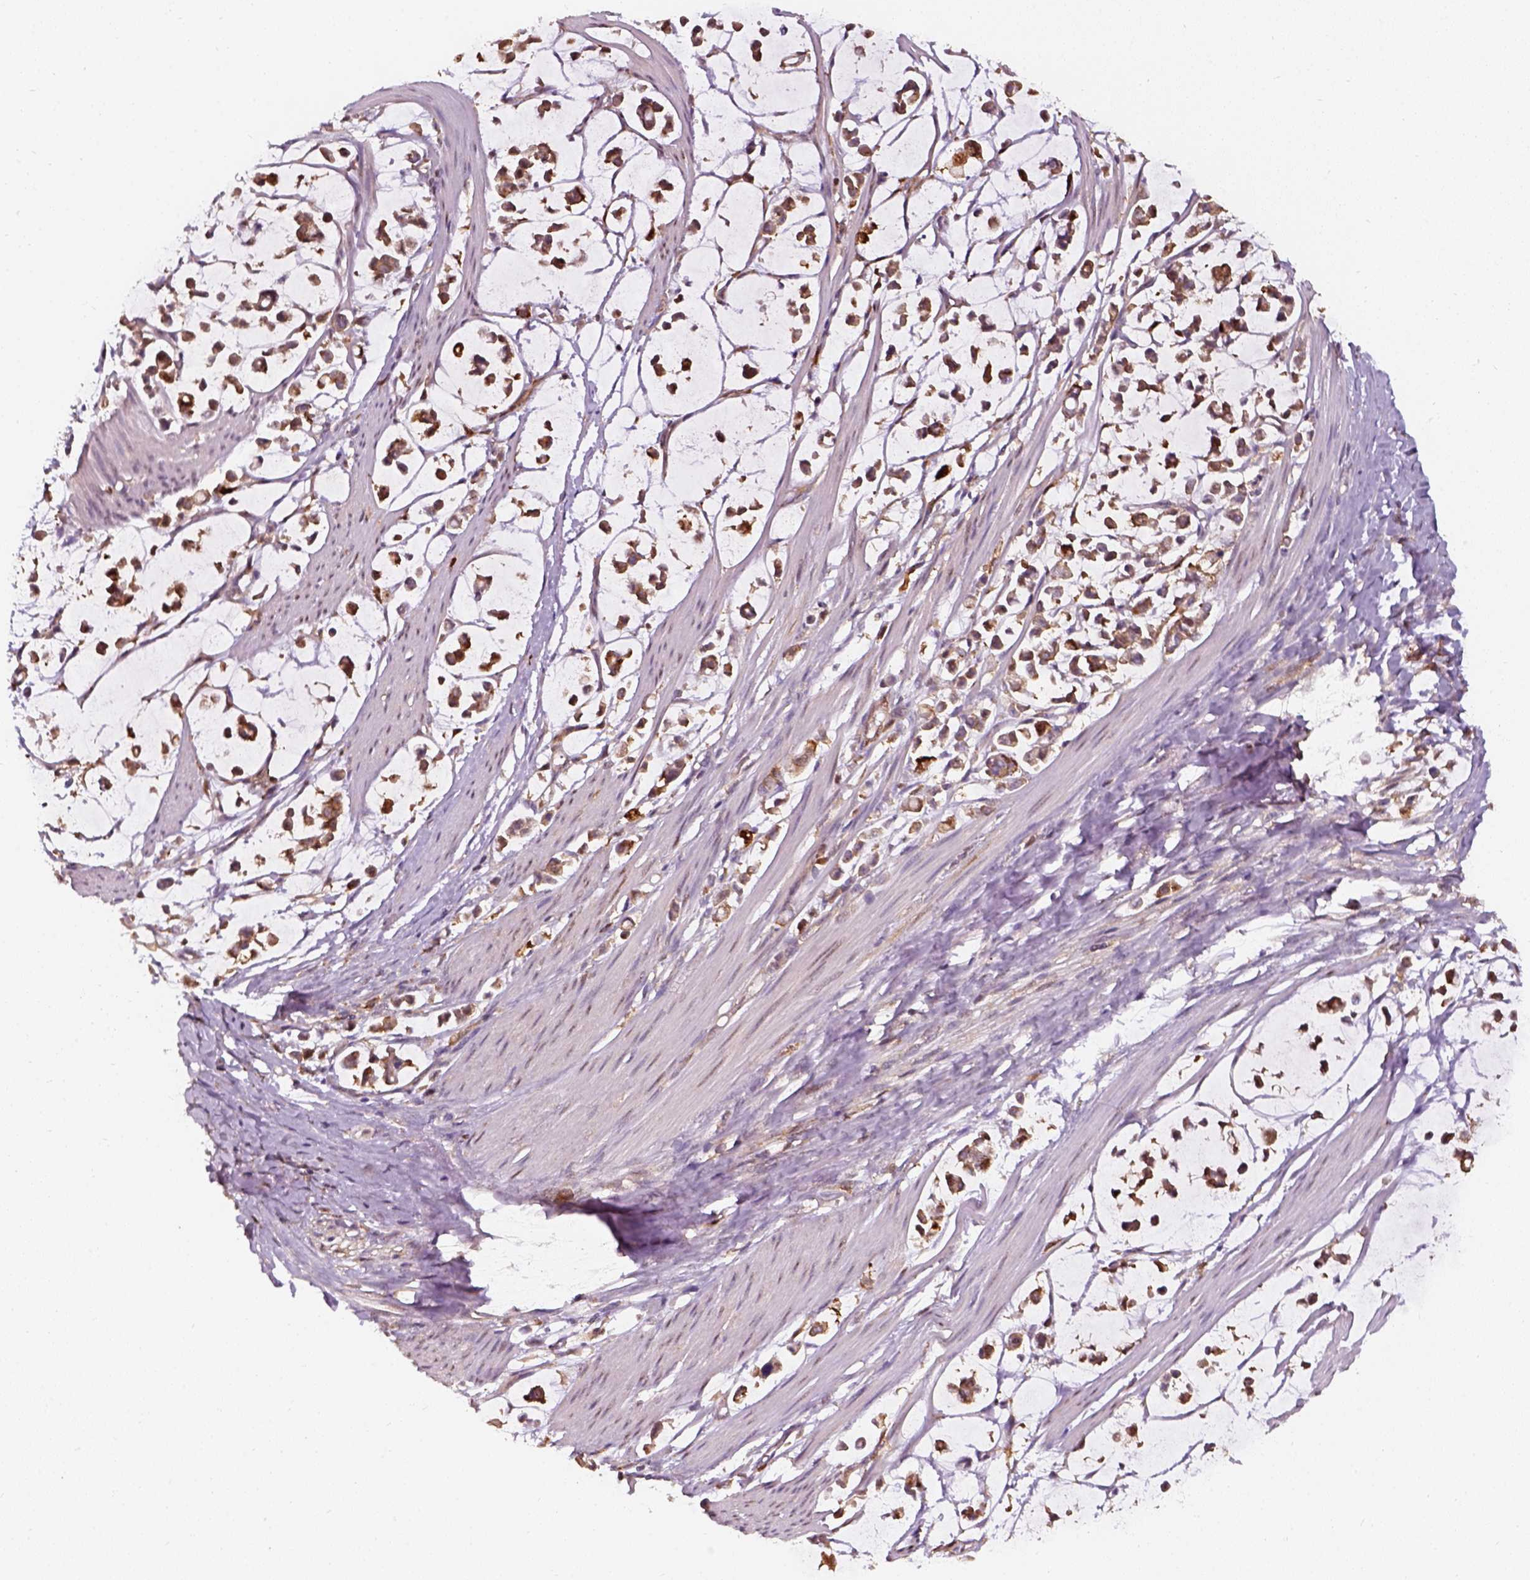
{"staining": {"intensity": "strong", "quantity": ">75%", "location": "cytoplasmic/membranous"}, "tissue": "stomach cancer", "cell_type": "Tumor cells", "image_type": "cancer", "snomed": [{"axis": "morphology", "description": "Adenocarcinoma, NOS"}, {"axis": "topography", "description": "Stomach"}], "caption": "IHC staining of stomach cancer, which exhibits high levels of strong cytoplasmic/membranous positivity in about >75% of tumor cells indicating strong cytoplasmic/membranous protein staining. The staining was performed using DAB (brown) for protein detection and nuclei were counterstained in hematoxylin (blue).", "gene": "SQSTM1", "patient": {"sex": "male", "age": 82}}